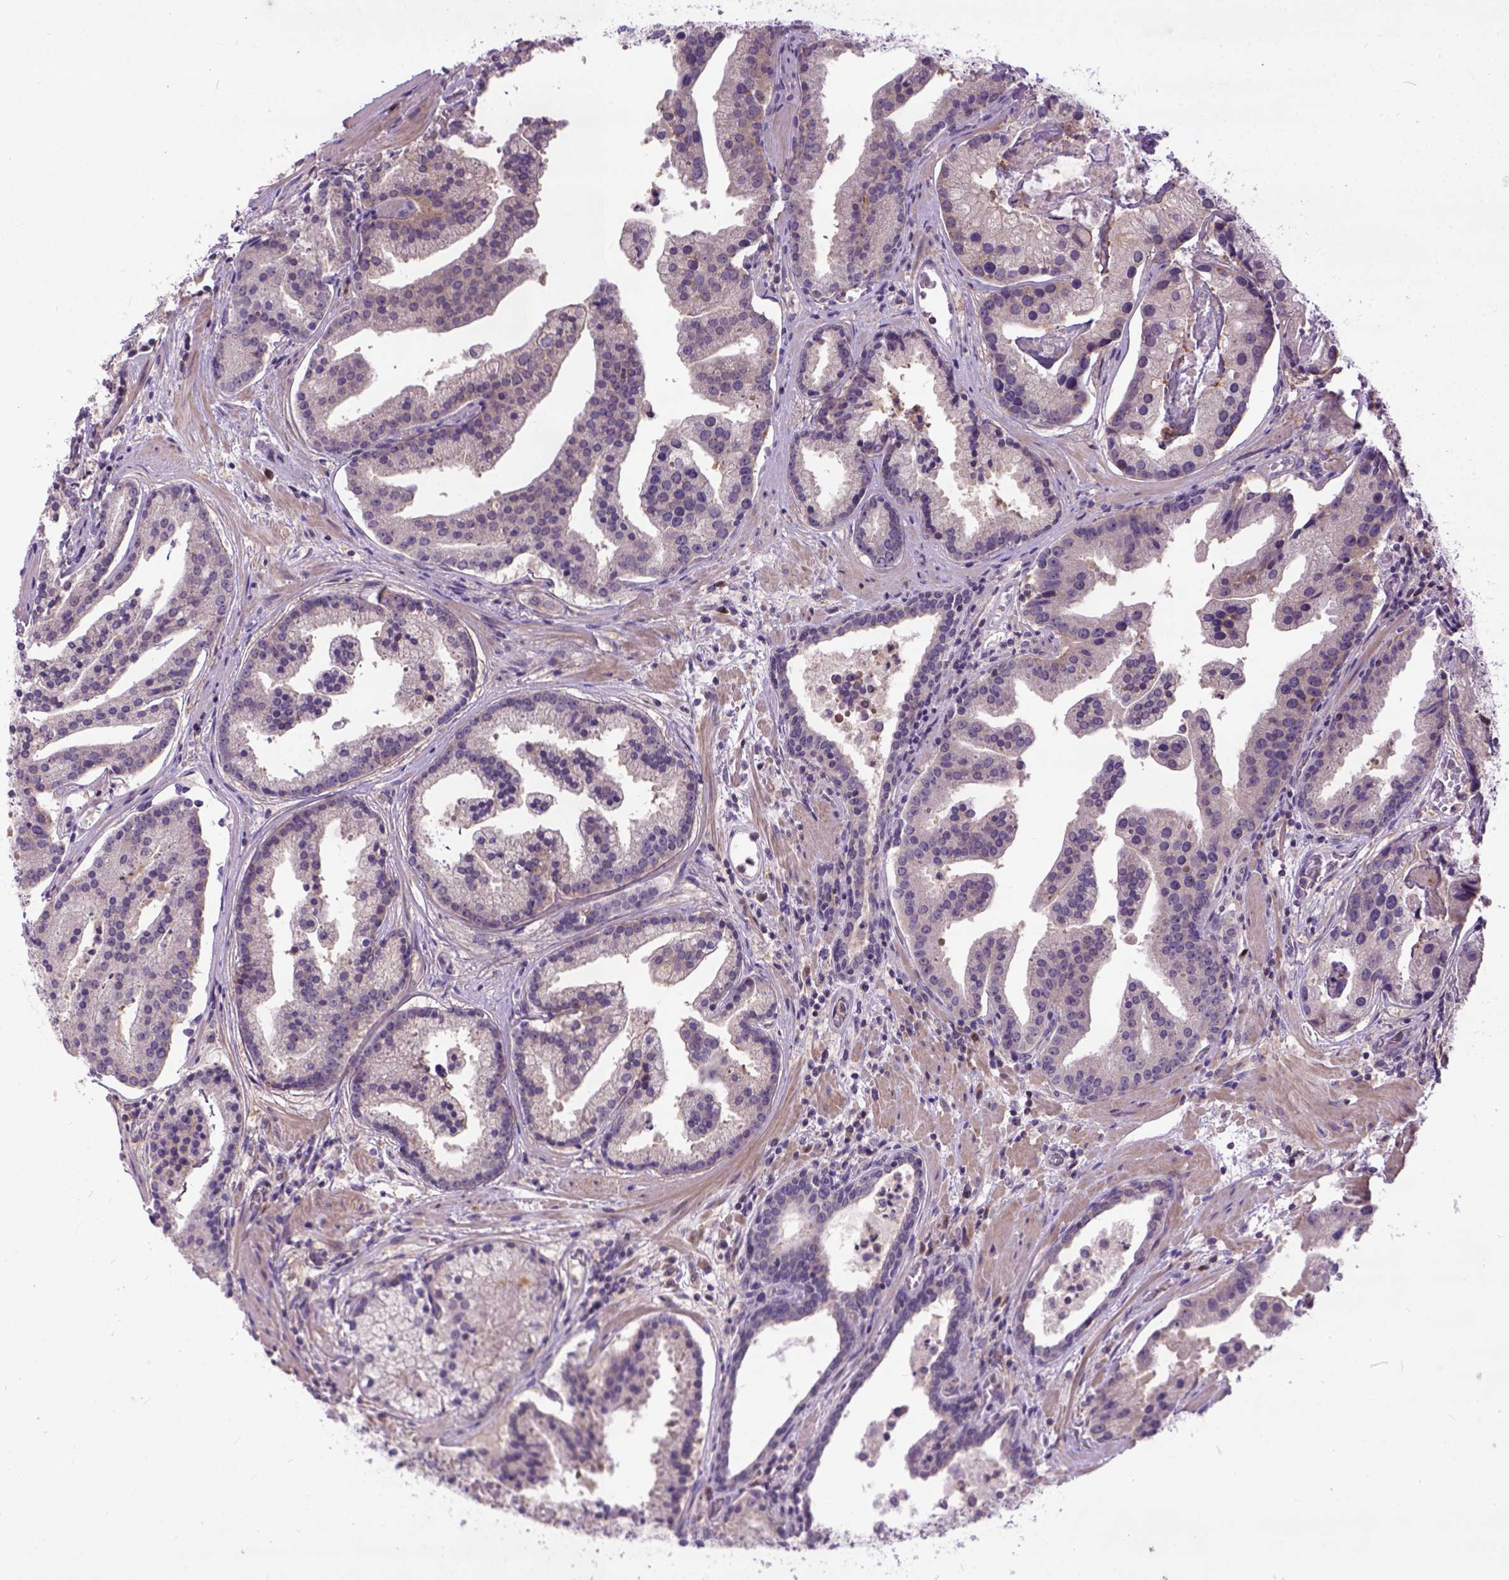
{"staining": {"intensity": "negative", "quantity": "none", "location": "none"}, "tissue": "prostate cancer", "cell_type": "Tumor cells", "image_type": "cancer", "snomed": [{"axis": "morphology", "description": "Adenocarcinoma, NOS"}, {"axis": "topography", "description": "Prostate and seminal vesicle, NOS"}, {"axis": "topography", "description": "Prostate"}], "caption": "Tumor cells show no significant expression in prostate cancer.", "gene": "CPNE1", "patient": {"sex": "male", "age": 44}}